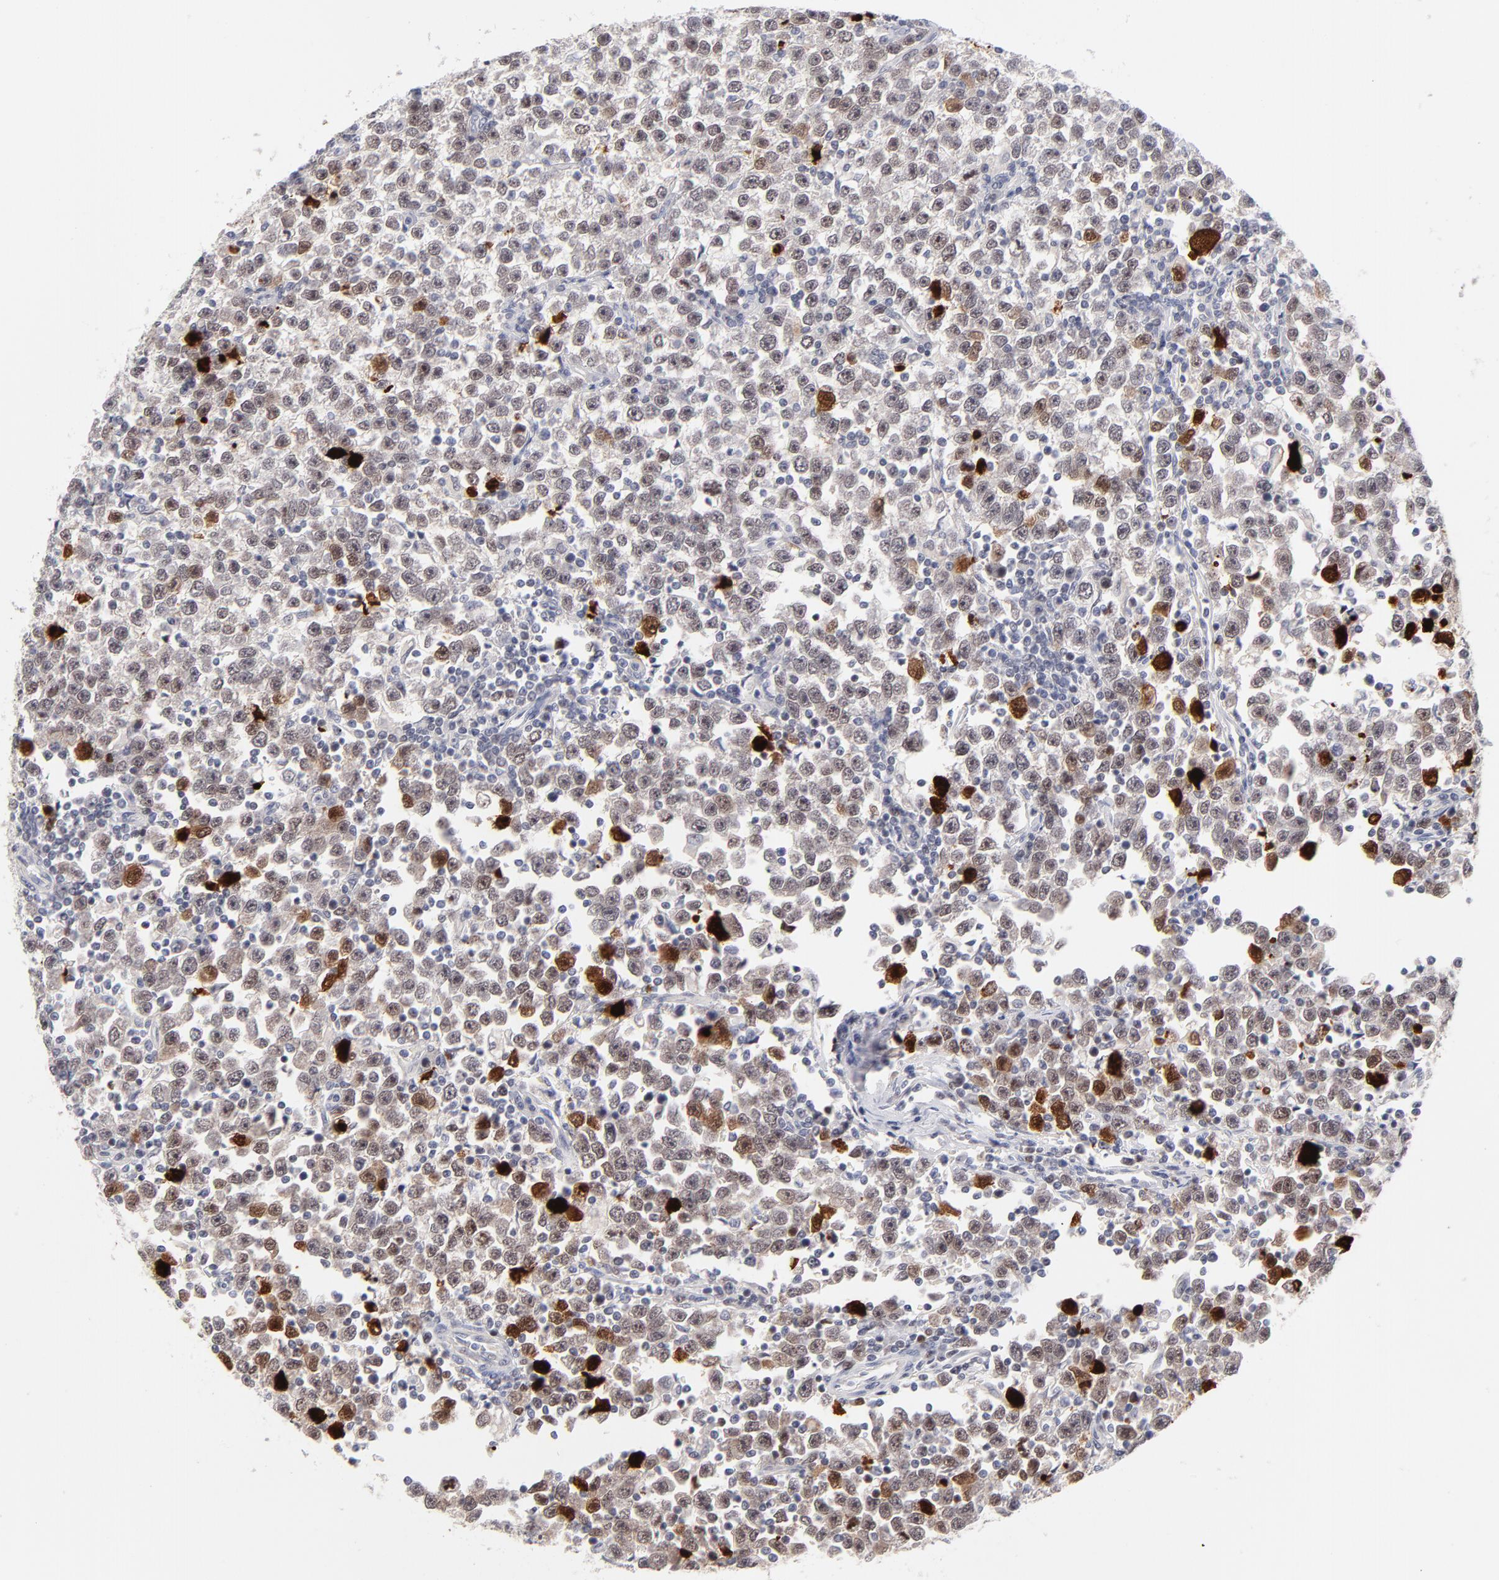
{"staining": {"intensity": "moderate", "quantity": "<25%", "location": "nuclear"}, "tissue": "testis cancer", "cell_type": "Tumor cells", "image_type": "cancer", "snomed": [{"axis": "morphology", "description": "Seminoma, NOS"}, {"axis": "topography", "description": "Testis"}], "caption": "Immunohistochemical staining of testis cancer (seminoma) shows low levels of moderate nuclear staining in approximately <25% of tumor cells.", "gene": "PARP1", "patient": {"sex": "male", "age": 43}}